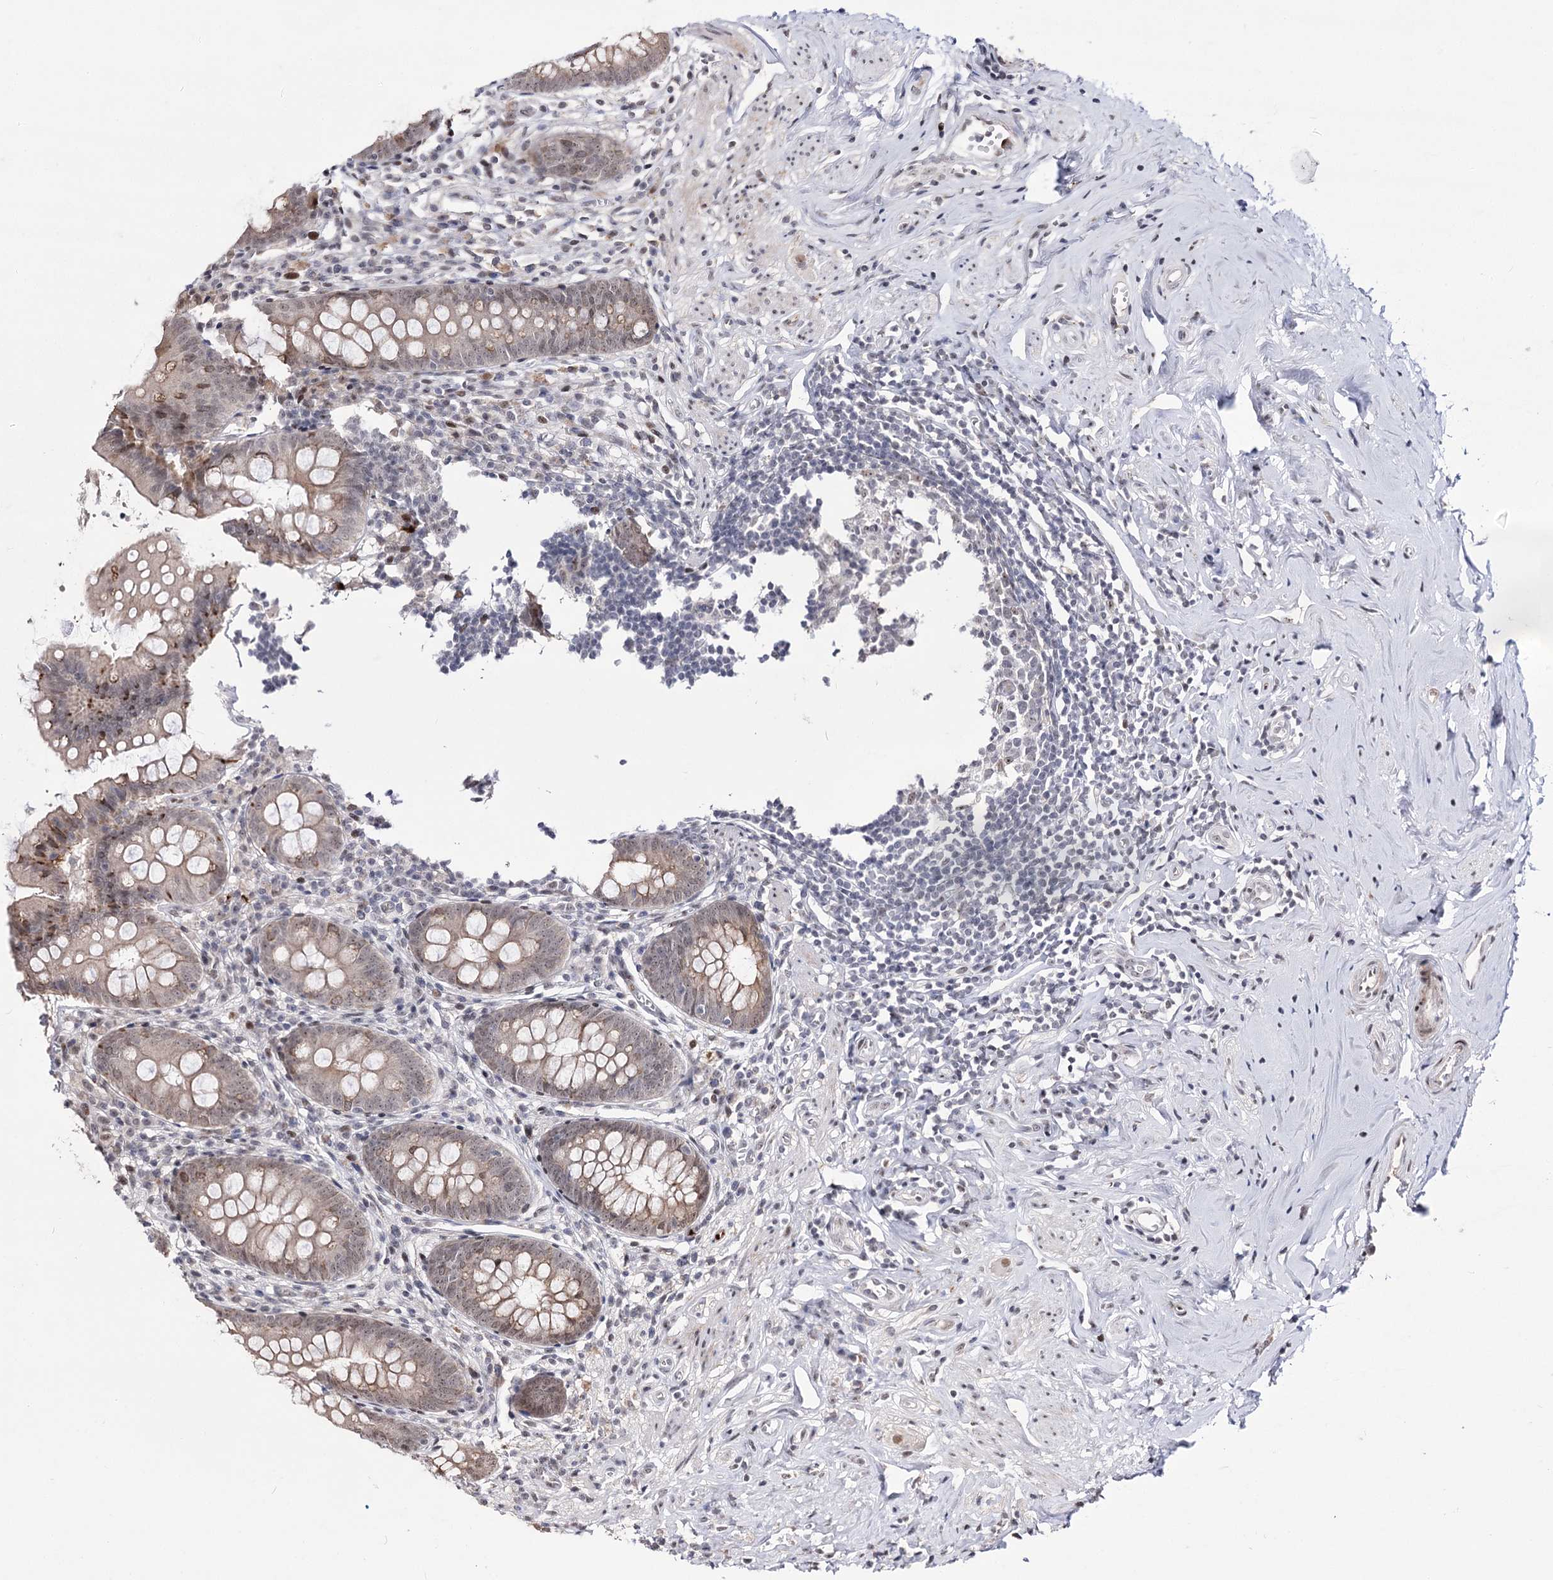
{"staining": {"intensity": "weak", "quantity": "25%-75%", "location": "cytoplasmic/membranous,nuclear"}, "tissue": "appendix", "cell_type": "Glandular cells", "image_type": "normal", "snomed": [{"axis": "morphology", "description": "Normal tissue, NOS"}, {"axis": "topography", "description": "Appendix"}], "caption": "An immunohistochemistry (IHC) histopathology image of unremarkable tissue is shown. Protein staining in brown shows weak cytoplasmic/membranous,nuclear positivity in appendix within glandular cells.", "gene": "STOX1", "patient": {"sex": "female", "age": 51}}